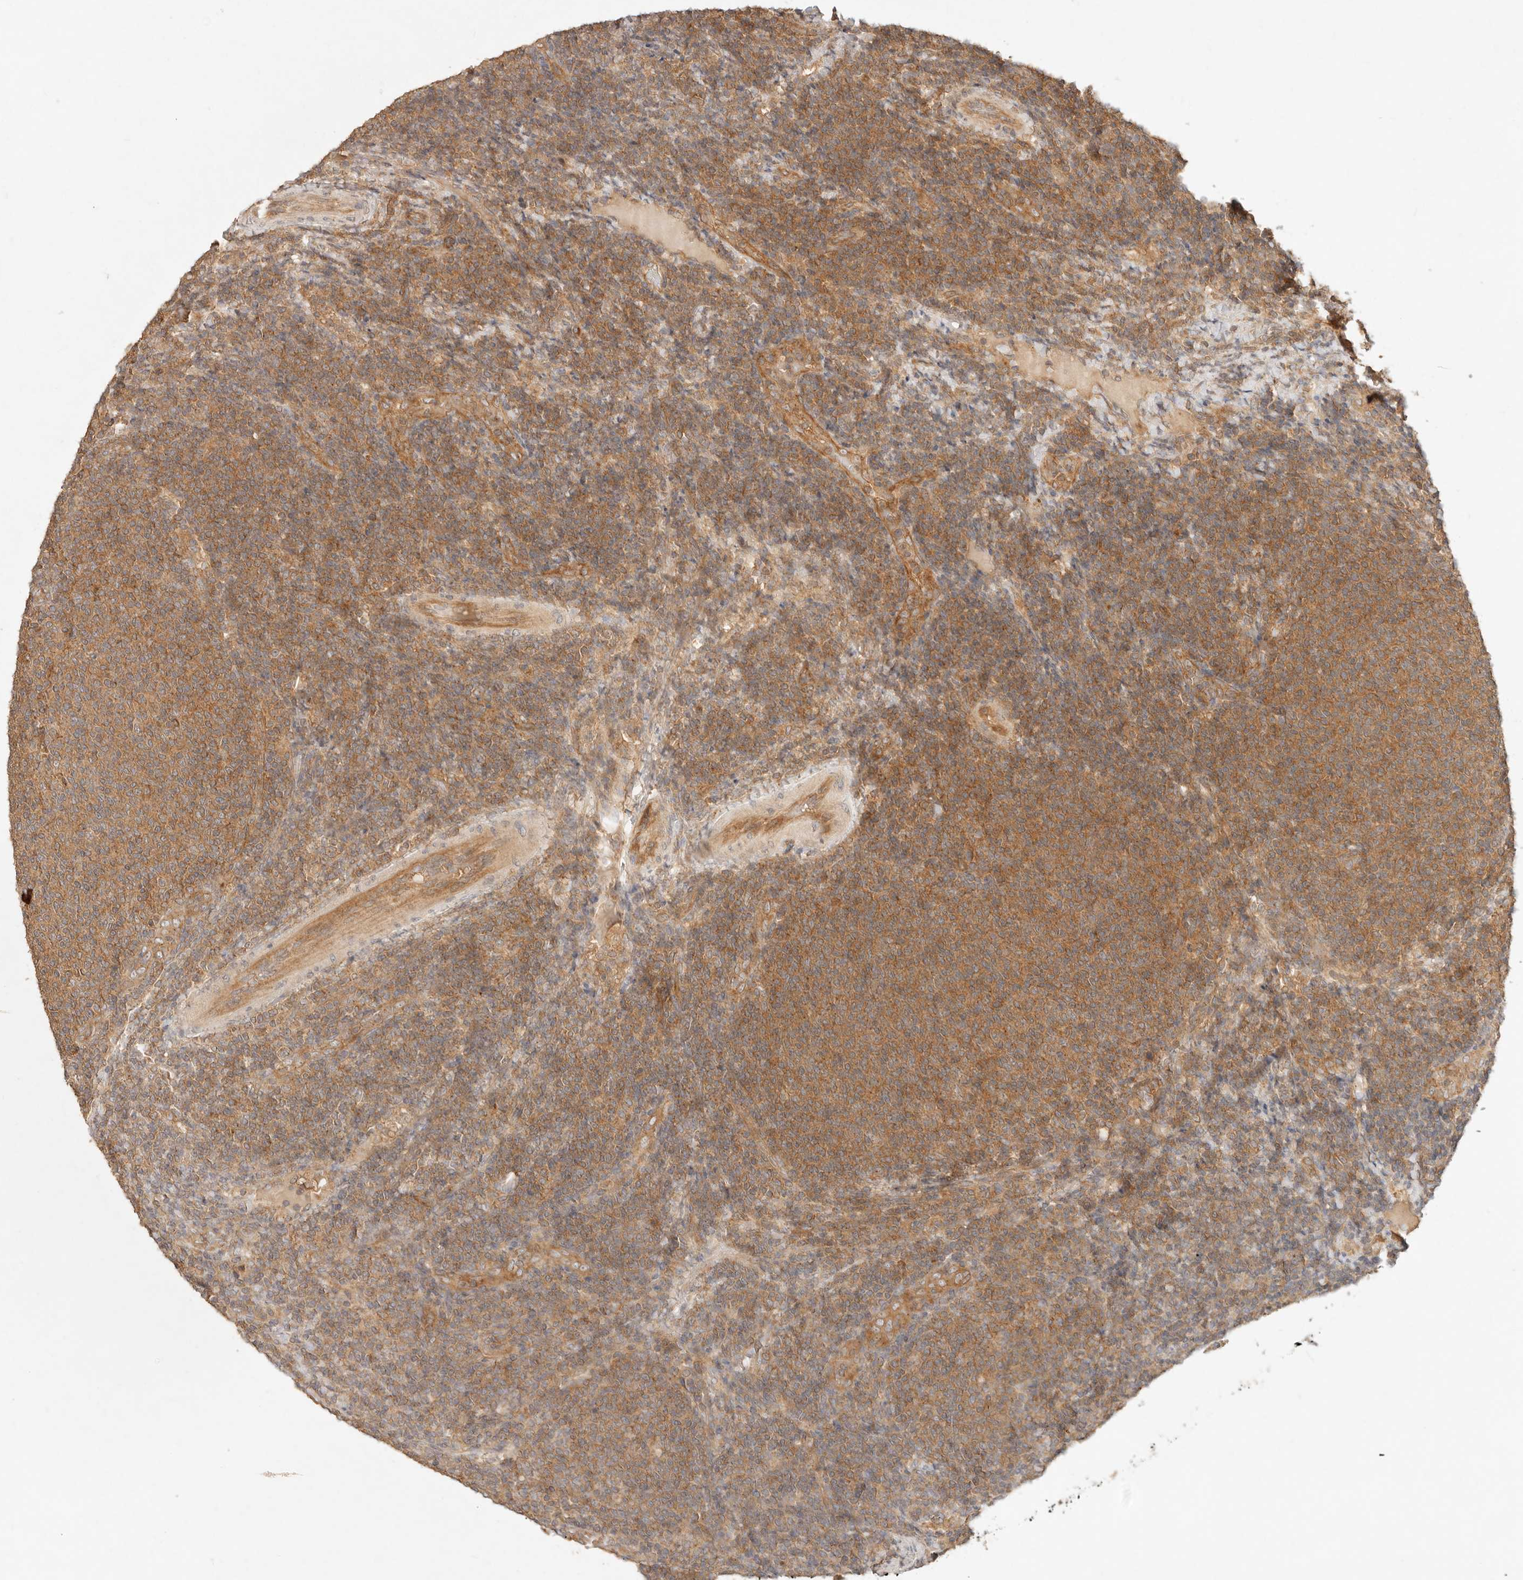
{"staining": {"intensity": "moderate", "quantity": ">75%", "location": "cytoplasmic/membranous"}, "tissue": "lymphoma", "cell_type": "Tumor cells", "image_type": "cancer", "snomed": [{"axis": "morphology", "description": "Malignant lymphoma, non-Hodgkin's type, Low grade"}, {"axis": "topography", "description": "Lymph node"}], "caption": "Immunohistochemical staining of human lymphoma demonstrates medium levels of moderate cytoplasmic/membranous staining in about >75% of tumor cells.", "gene": "HECTD3", "patient": {"sex": "male", "age": 66}}